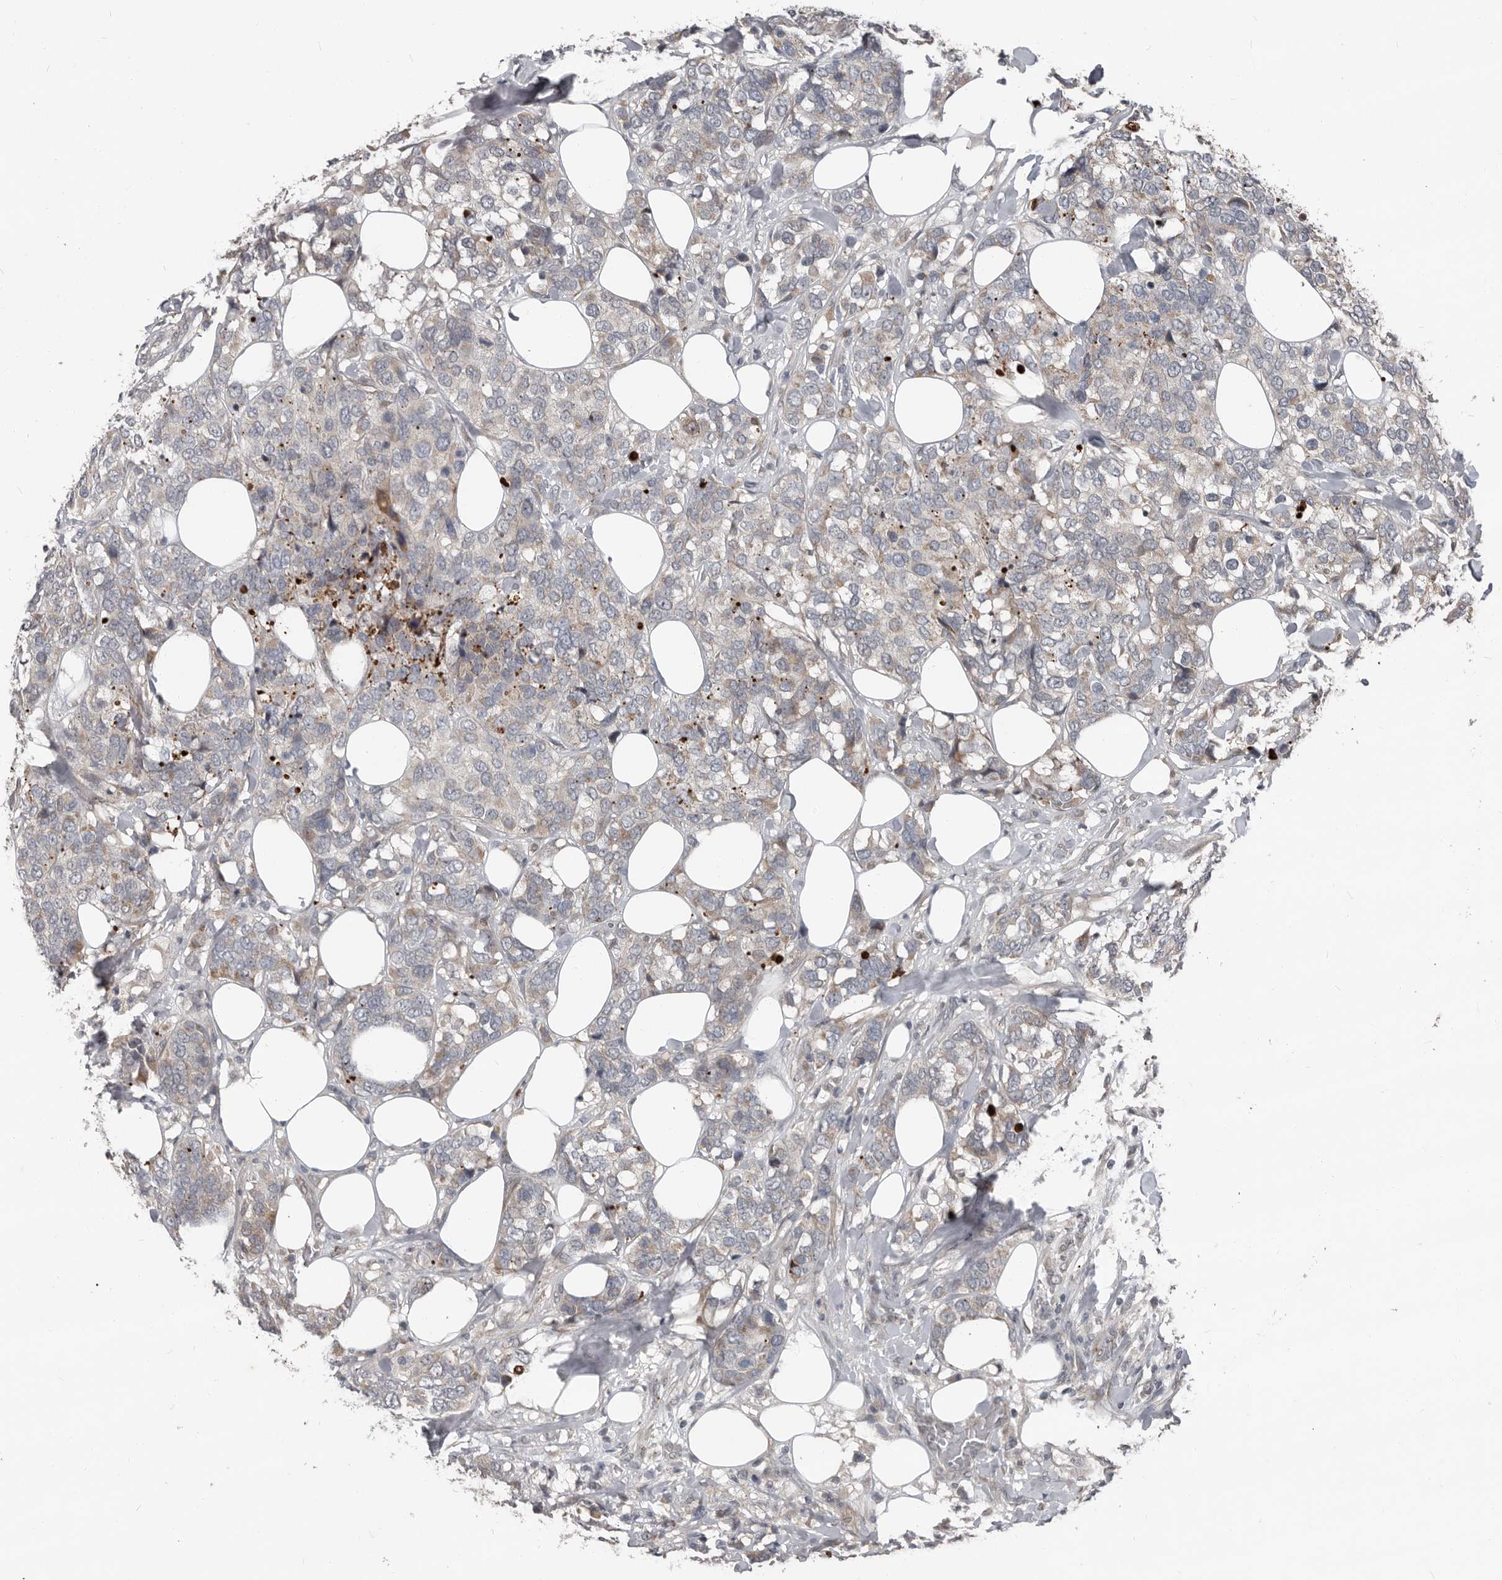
{"staining": {"intensity": "weak", "quantity": "<25%", "location": "cytoplasmic/membranous"}, "tissue": "breast cancer", "cell_type": "Tumor cells", "image_type": "cancer", "snomed": [{"axis": "morphology", "description": "Lobular carcinoma"}, {"axis": "topography", "description": "Breast"}], "caption": "Image shows no protein positivity in tumor cells of breast lobular carcinoma tissue.", "gene": "APOL6", "patient": {"sex": "female", "age": 59}}